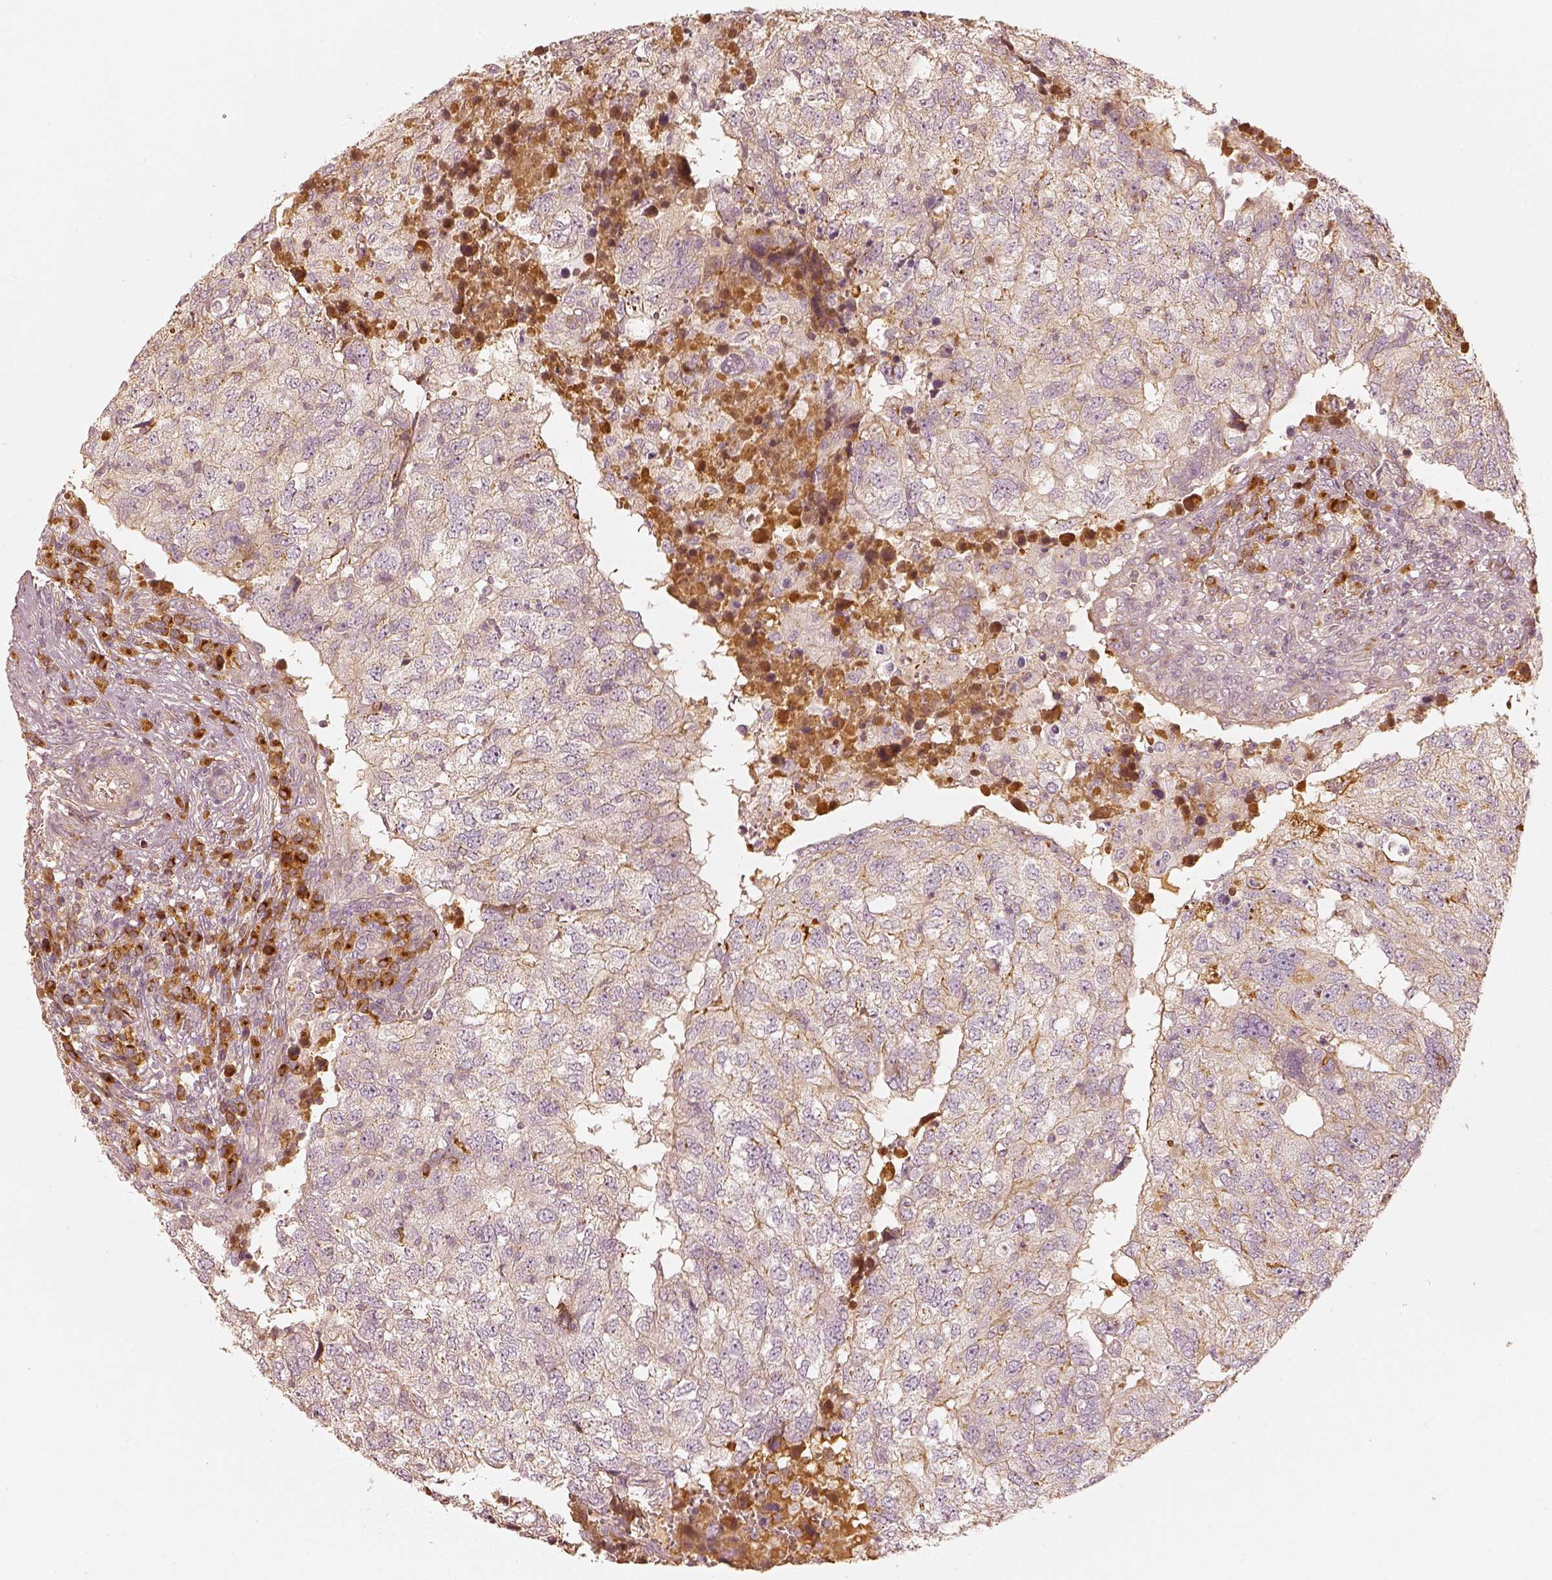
{"staining": {"intensity": "weak", "quantity": "25%-75%", "location": "cytoplasmic/membranous"}, "tissue": "breast cancer", "cell_type": "Tumor cells", "image_type": "cancer", "snomed": [{"axis": "morphology", "description": "Duct carcinoma"}, {"axis": "topography", "description": "Breast"}], "caption": "The photomicrograph displays immunohistochemical staining of intraductal carcinoma (breast). There is weak cytoplasmic/membranous staining is appreciated in about 25%-75% of tumor cells. The staining was performed using DAB (3,3'-diaminobenzidine), with brown indicating positive protein expression. Nuclei are stained blue with hematoxylin.", "gene": "GORASP2", "patient": {"sex": "female", "age": 30}}